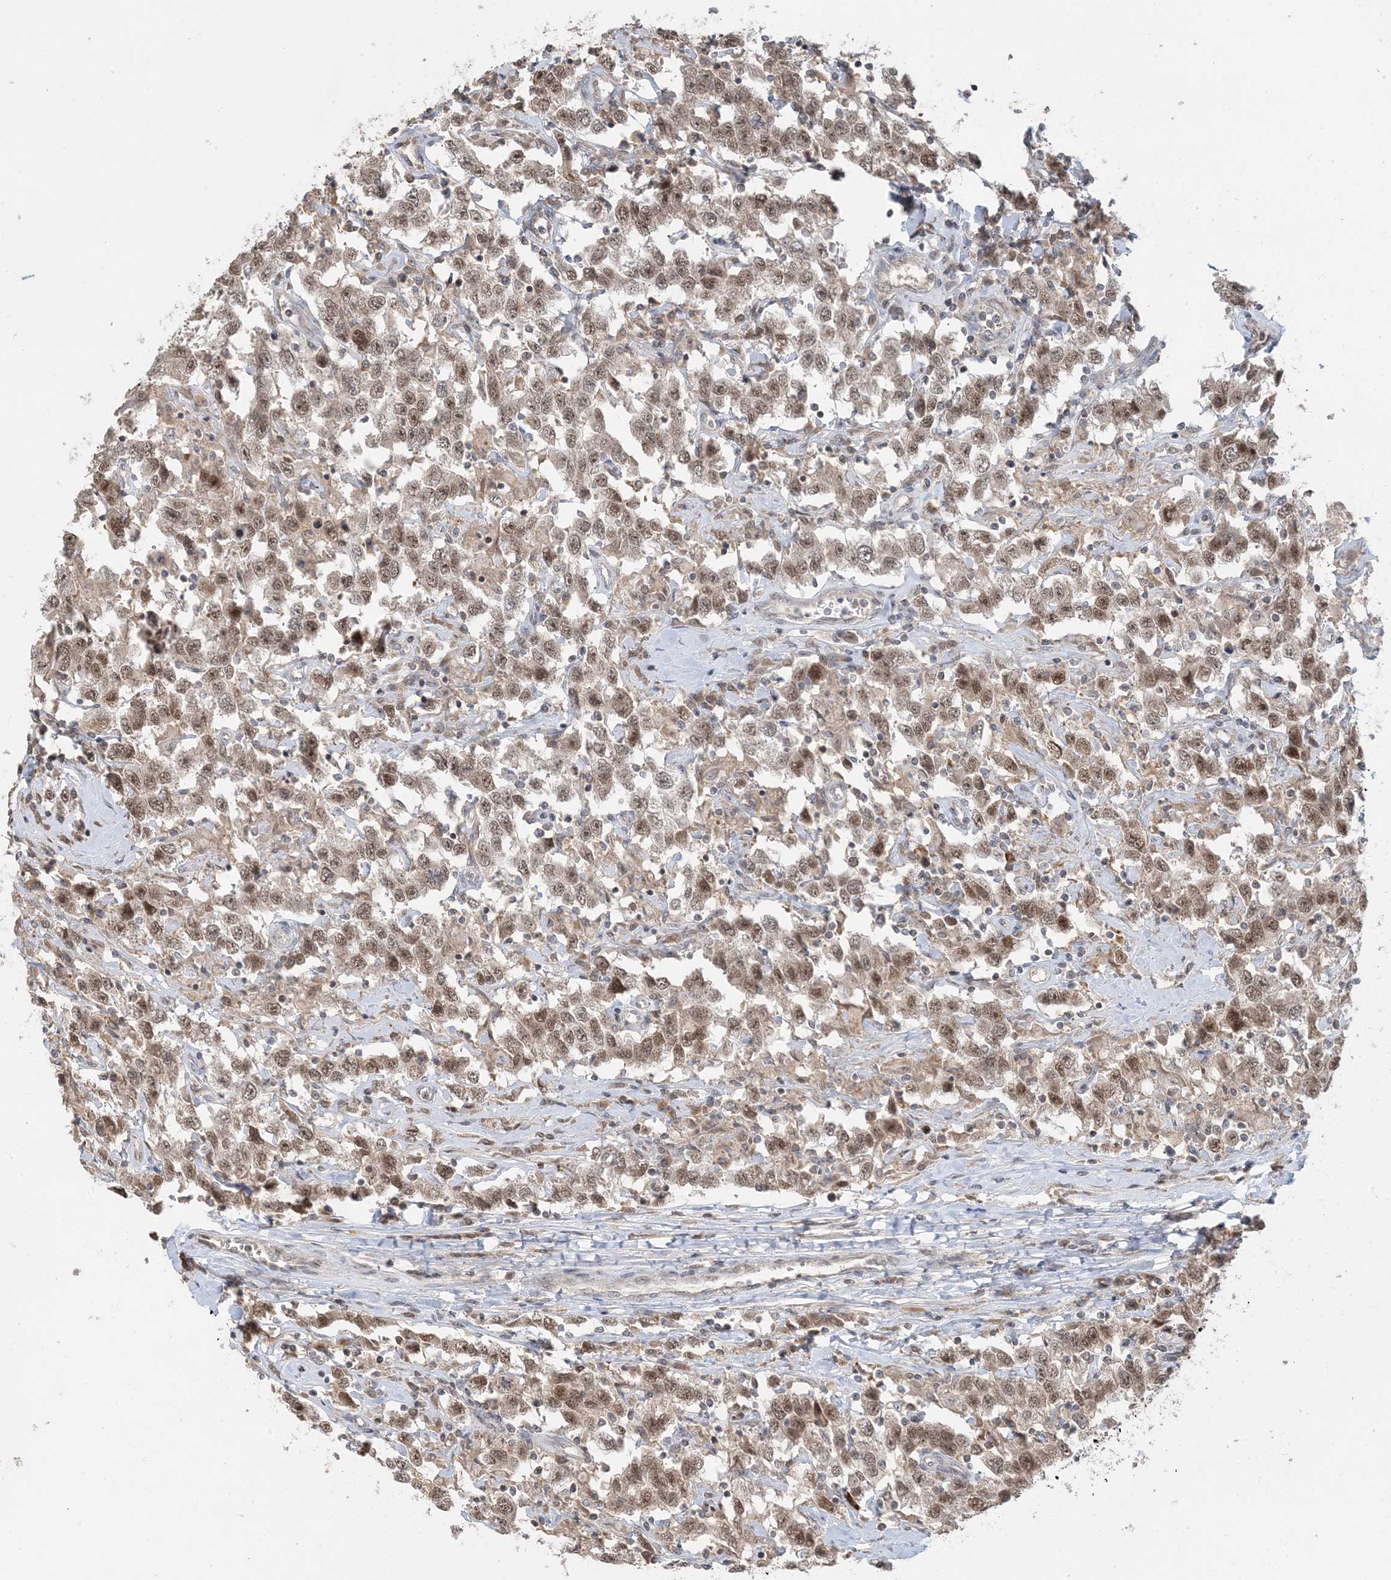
{"staining": {"intensity": "moderate", "quantity": ">75%", "location": "nuclear"}, "tissue": "testis cancer", "cell_type": "Tumor cells", "image_type": "cancer", "snomed": [{"axis": "morphology", "description": "Seminoma, NOS"}, {"axis": "topography", "description": "Testis"}], "caption": "An IHC histopathology image of tumor tissue is shown. Protein staining in brown highlights moderate nuclear positivity in seminoma (testis) within tumor cells.", "gene": "PRRT3", "patient": {"sex": "male", "age": 41}}